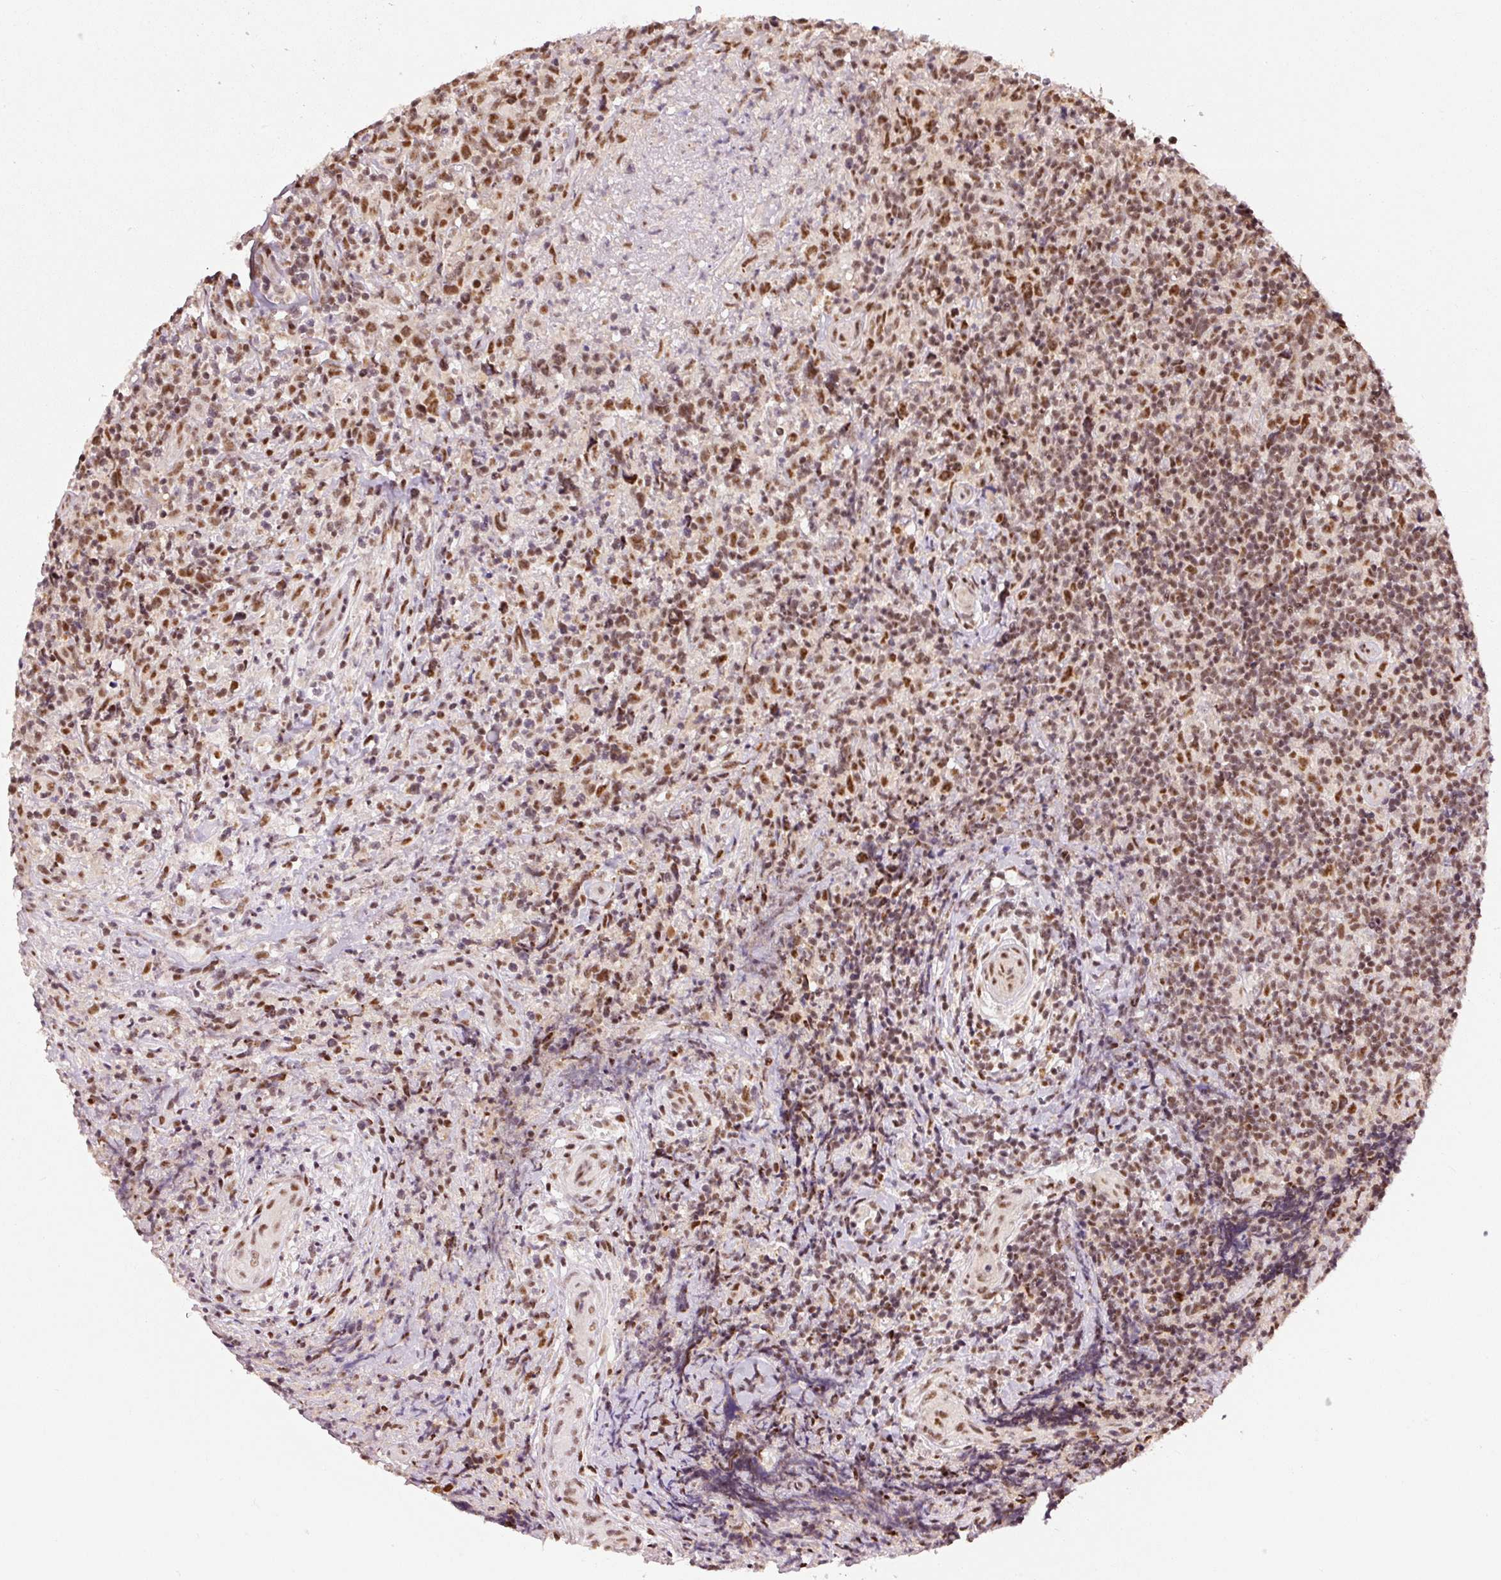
{"staining": {"intensity": "moderate", "quantity": ">75%", "location": "nuclear"}, "tissue": "lymphoma", "cell_type": "Tumor cells", "image_type": "cancer", "snomed": [{"axis": "morphology", "description": "Hodgkin's disease, NOS"}, {"axis": "topography", "description": "Lymph node"}], "caption": "About >75% of tumor cells in Hodgkin's disease exhibit moderate nuclear protein expression as visualized by brown immunohistochemical staining.", "gene": "THOC6", "patient": {"sex": "female", "age": 18}}